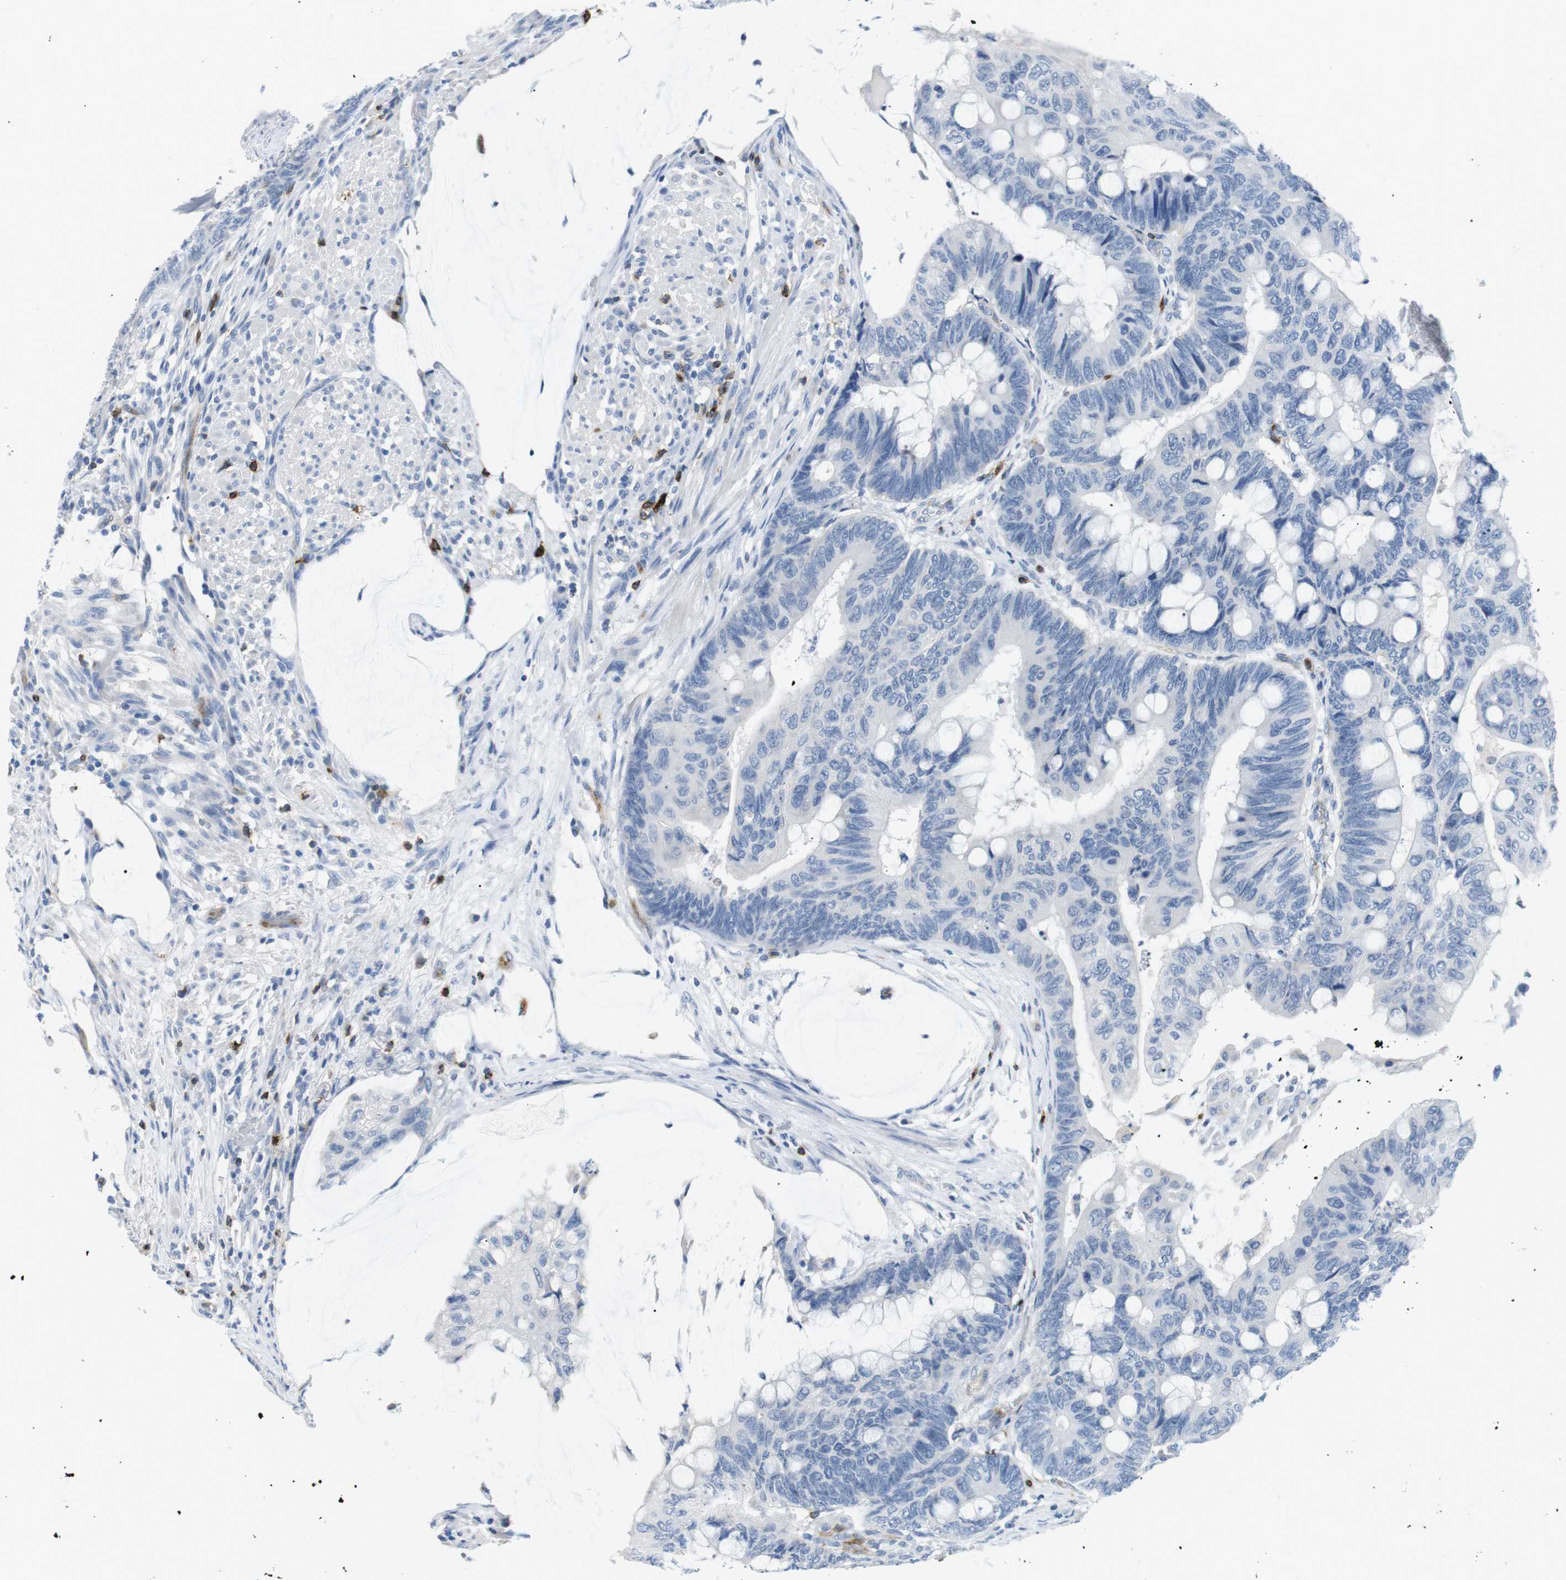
{"staining": {"intensity": "negative", "quantity": "none", "location": "none"}, "tissue": "colorectal cancer", "cell_type": "Tumor cells", "image_type": "cancer", "snomed": [{"axis": "morphology", "description": "Normal tissue, NOS"}, {"axis": "morphology", "description": "Adenocarcinoma, NOS"}, {"axis": "topography", "description": "Rectum"}], "caption": "High magnification brightfield microscopy of colorectal cancer (adenocarcinoma) stained with DAB (brown) and counterstained with hematoxylin (blue): tumor cells show no significant positivity.", "gene": "TNFRSF4", "patient": {"sex": "male", "age": 92}}